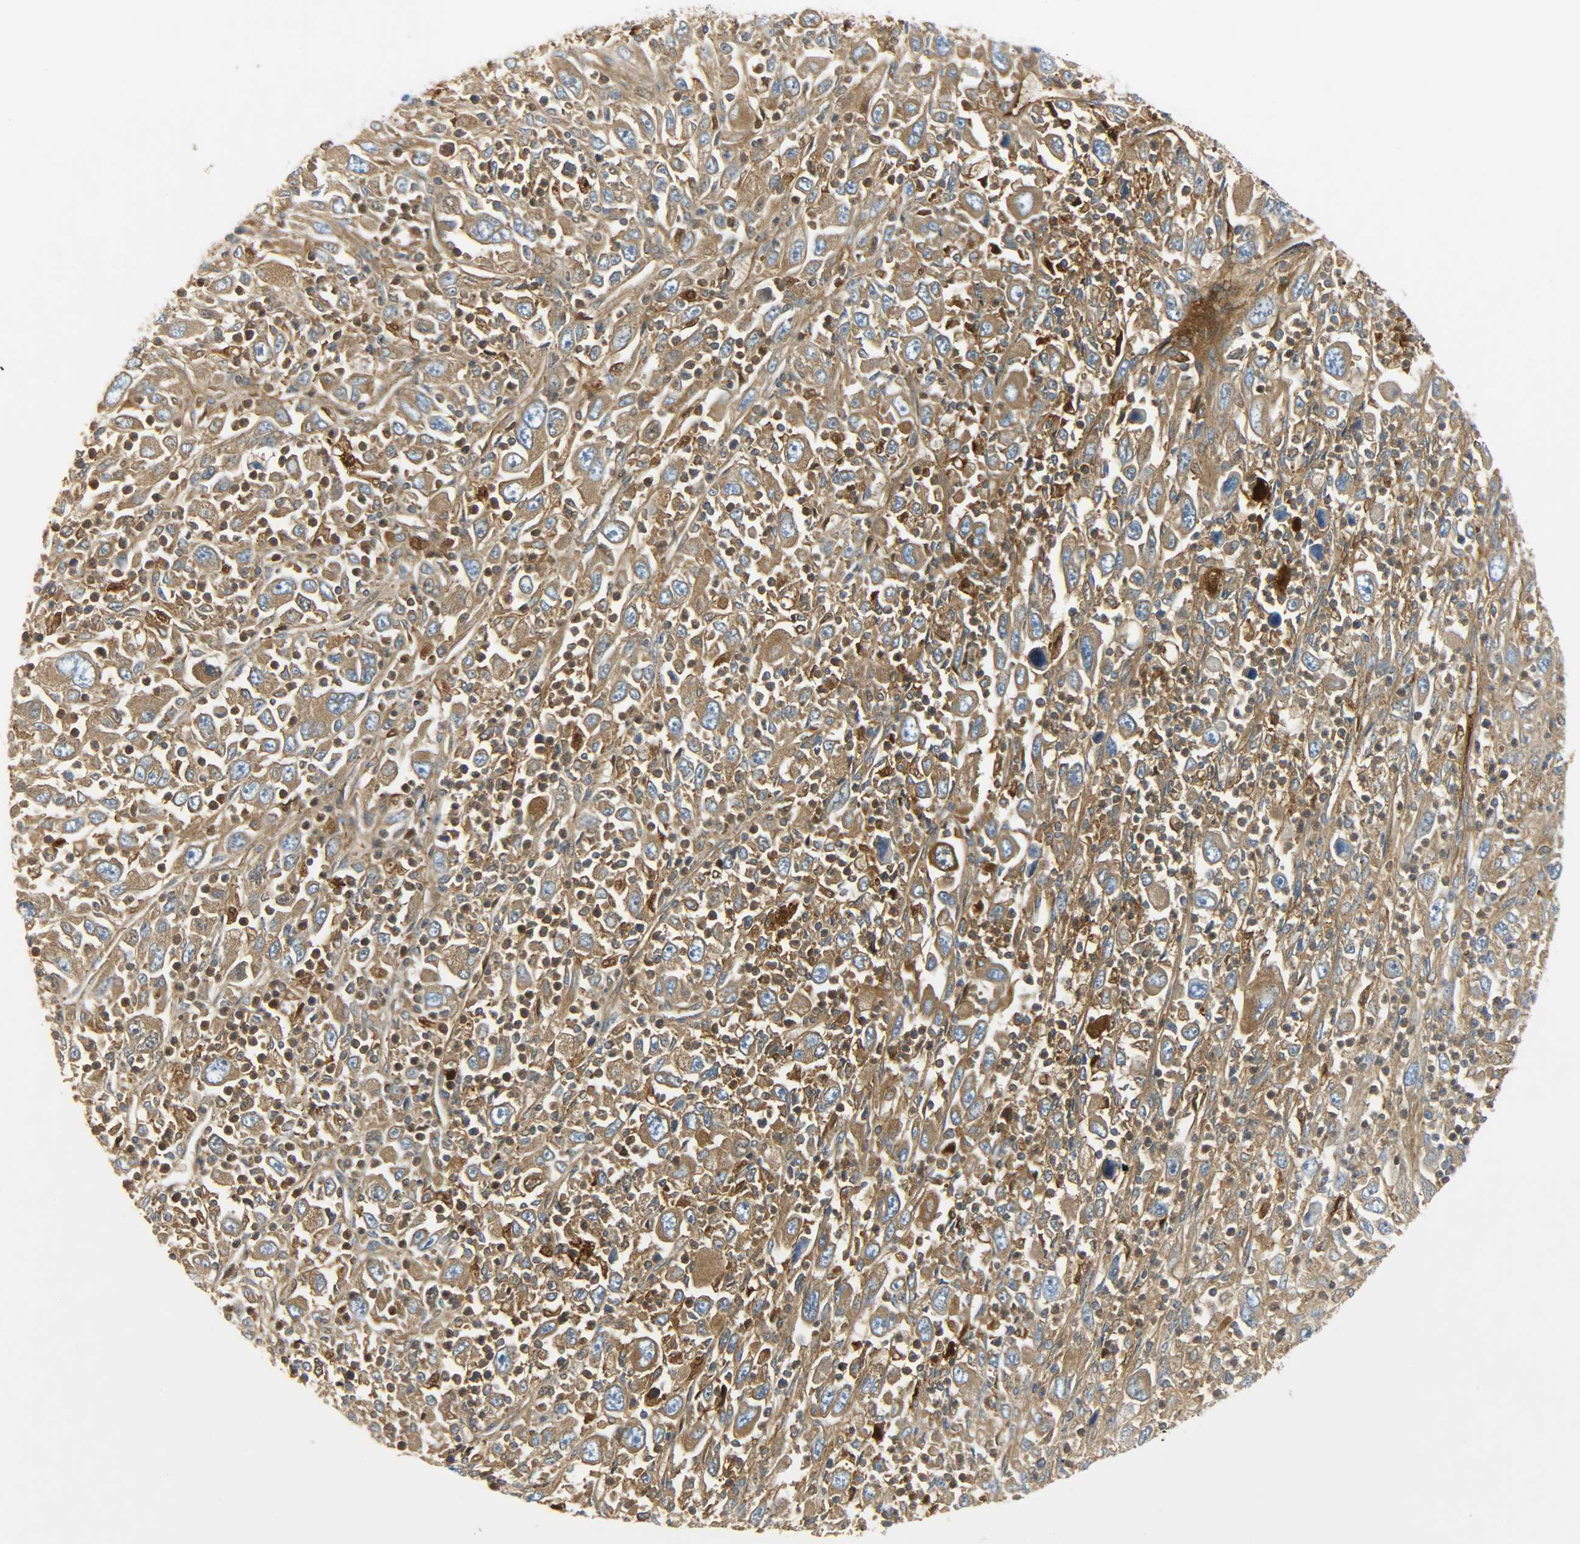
{"staining": {"intensity": "moderate", "quantity": ">75%", "location": "cytoplasmic/membranous"}, "tissue": "melanoma", "cell_type": "Tumor cells", "image_type": "cancer", "snomed": [{"axis": "morphology", "description": "Malignant melanoma, Metastatic site"}, {"axis": "topography", "description": "Skin"}], "caption": "Moderate cytoplasmic/membranous staining for a protein is appreciated in about >75% of tumor cells of melanoma using immunohistochemistry (IHC).", "gene": "CRP", "patient": {"sex": "female", "age": 56}}